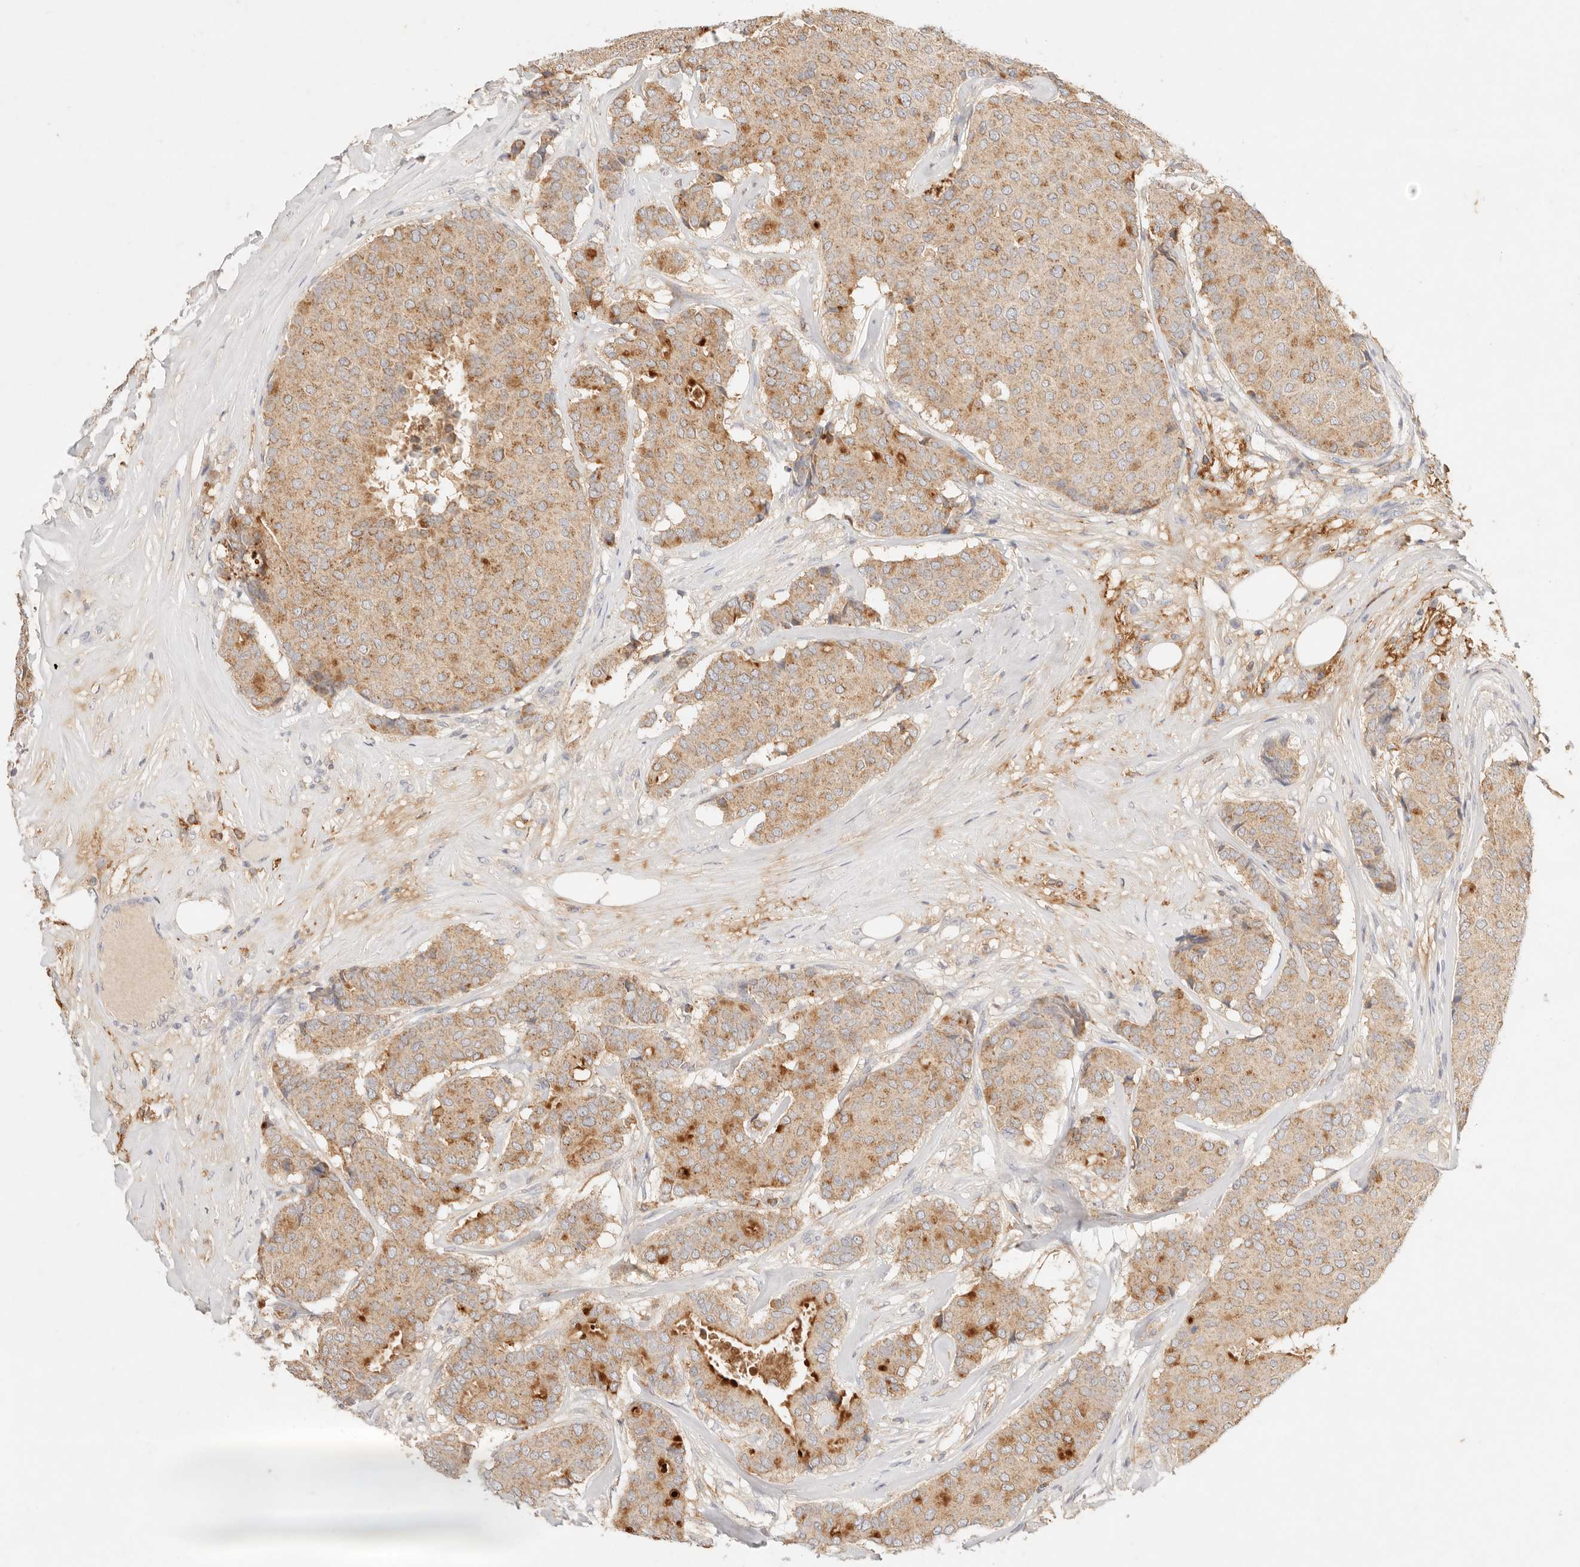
{"staining": {"intensity": "moderate", "quantity": ">75%", "location": "cytoplasmic/membranous"}, "tissue": "breast cancer", "cell_type": "Tumor cells", "image_type": "cancer", "snomed": [{"axis": "morphology", "description": "Duct carcinoma"}, {"axis": "topography", "description": "Breast"}], "caption": "Immunohistochemistry (IHC) image of human breast cancer stained for a protein (brown), which exhibits medium levels of moderate cytoplasmic/membranous positivity in about >75% of tumor cells.", "gene": "HK2", "patient": {"sex": "female", "age": 75}}